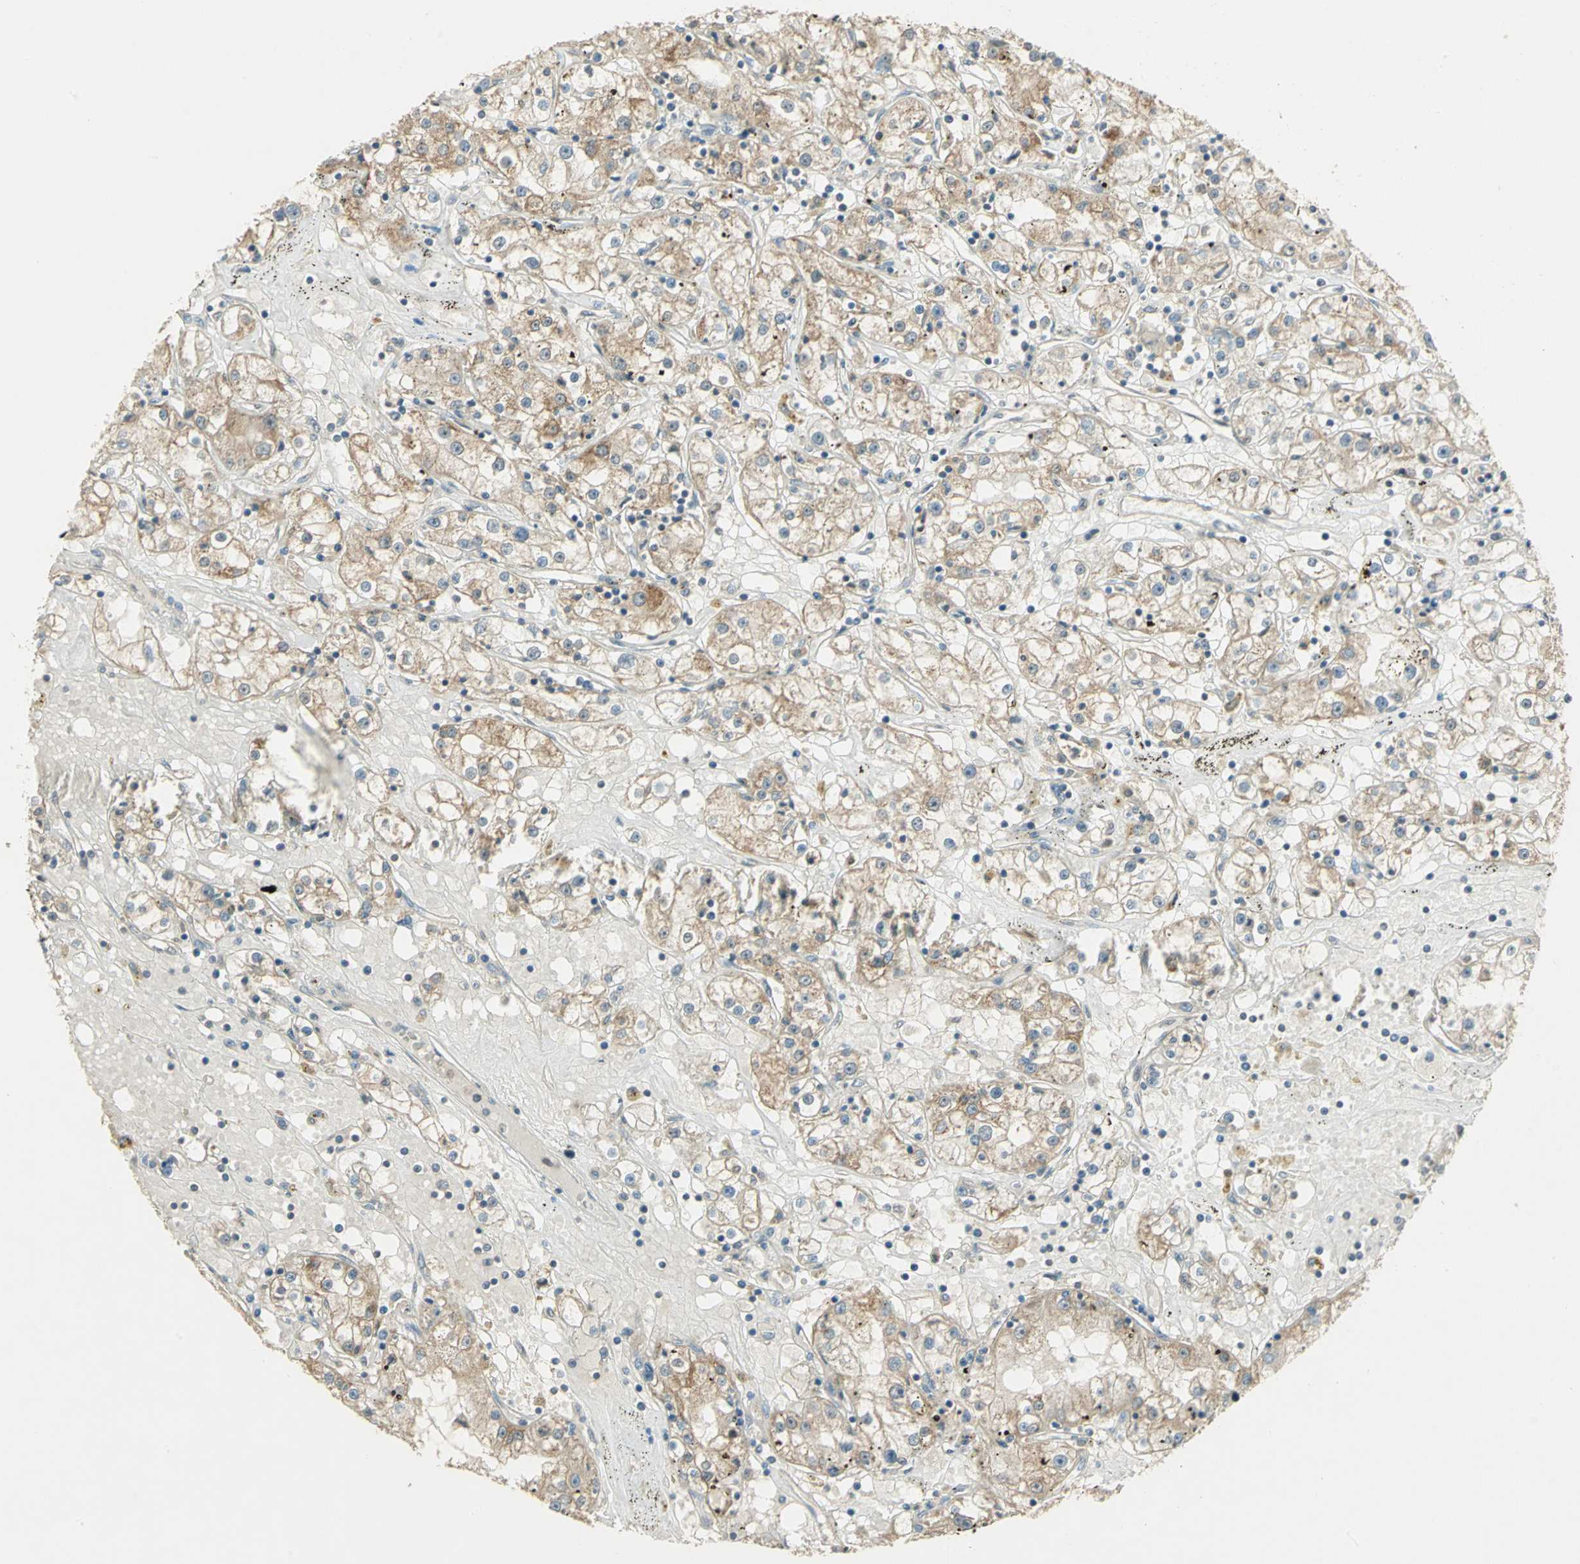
{"staining": {"intensity": "moderate", "quantity": "25%-75%", "location": "cytoplasmic/membranous"}, "tissue": "renal cancer", "cell_type": "Tumor cells", "image_type": "cancer", "snomed": [{"axis": "morphology", "description": "Adenocarcinoma, NOS"}, {"axis": "topography", "description": "Kidney"}], "caption": "Immunohistochemistry (DAB (3,3'-diaminobenzidine)) staining of human renal adenocarcinoma reveals moderate cytoplasmic/membranous protein staining in about 25%-75% of tumor cells. The protein is stained brown, and the nuclei are stained in blue (DAB IHC with brightfield microscopy, high magnification).", "gene": "BIRC2", "patient": {"sex": "male", "age": 56}}